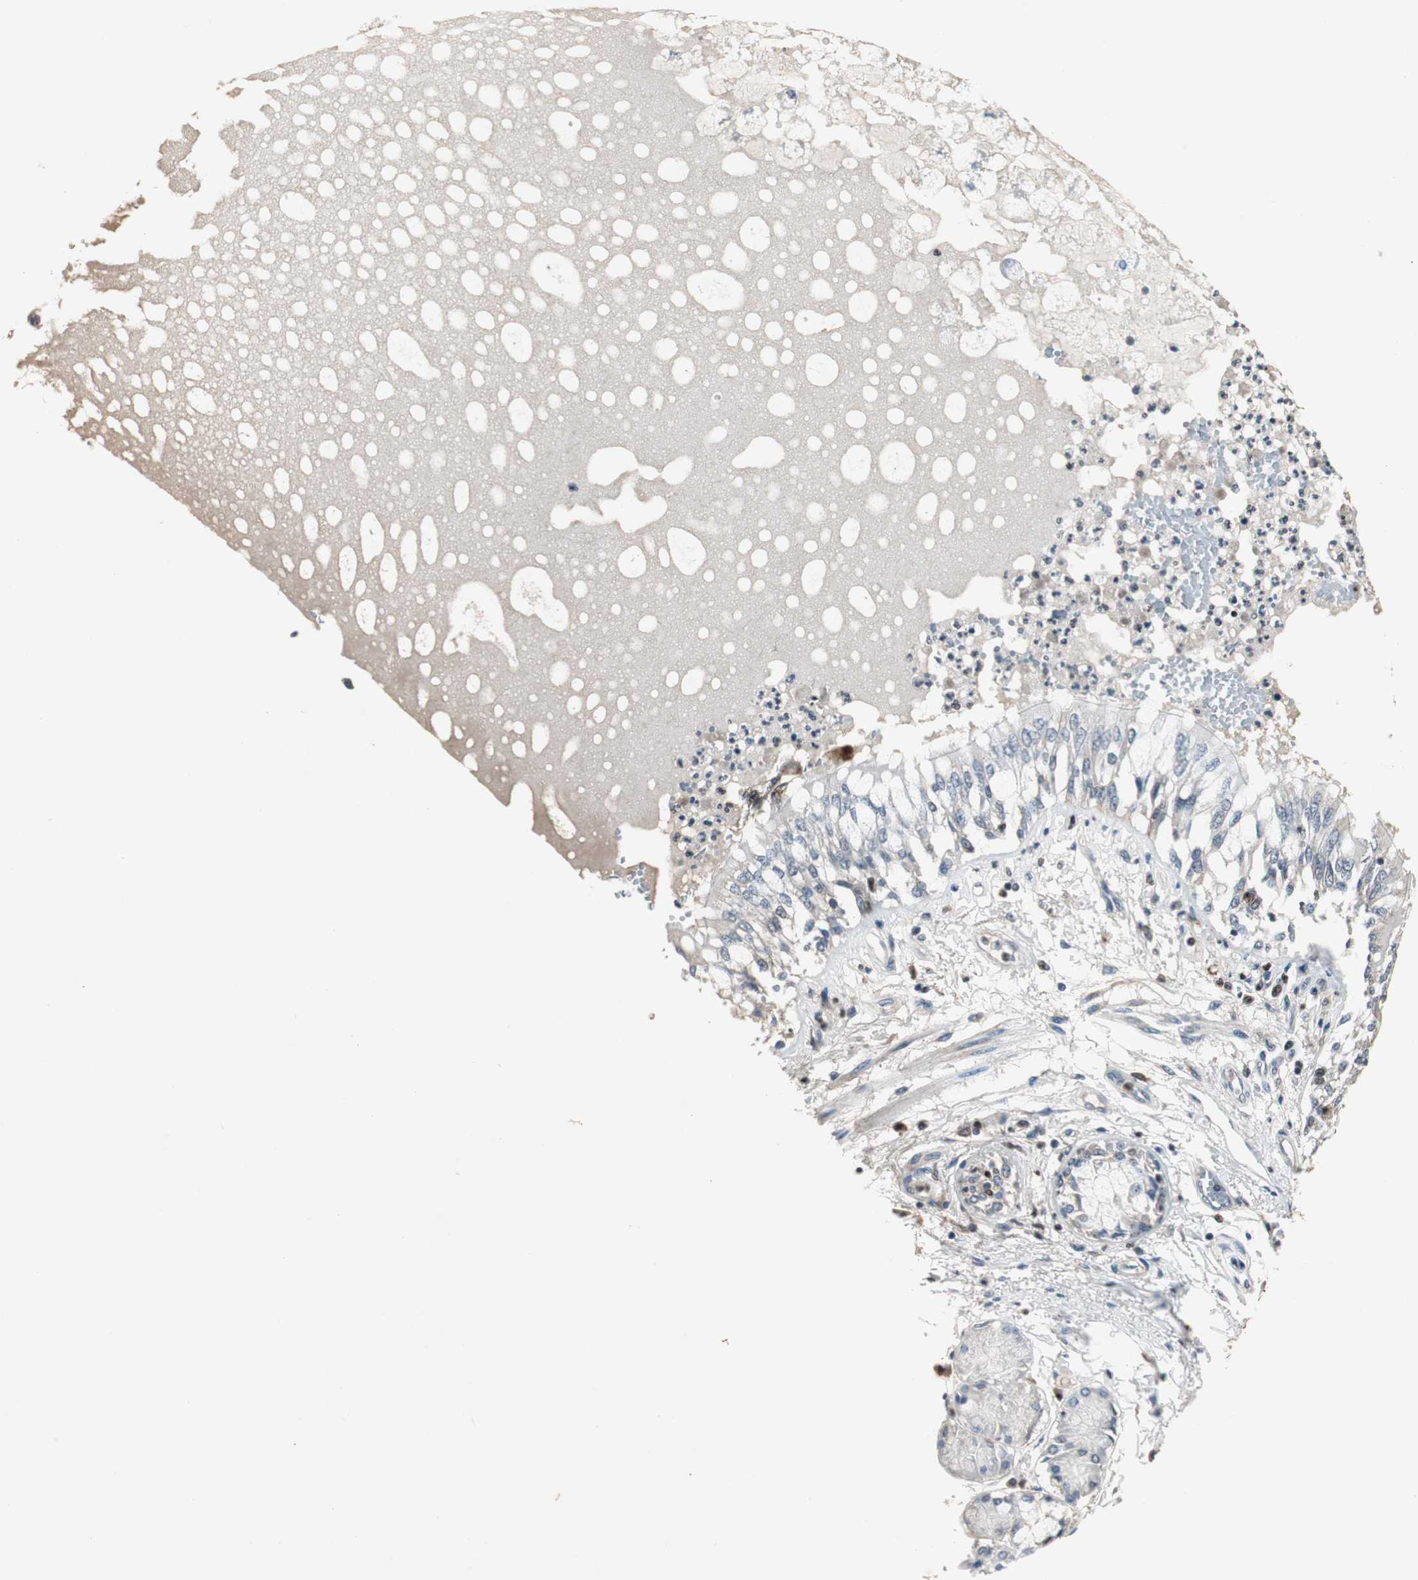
{"staining": {"intensity": "weak", "quantity": "<25%", "location": "cytoplasmic/membranous"}, "tissue": "bronchus", "cell_type": "Respiratory epithelial cells", "image_type": "normal", "snomed": [{"axis": "morphology", "description": "Normal tissue, NOS"}, {"axis": "topography", "description": "Cartilage tissue"}, {"axis": "topography", "description": "Bronchus"}, {"axis": "topography", "description": "Lung"}], "caption": "This micrograph is of unremarkable bronchus stained with IHC to label a protein in brown with the nuclei are counter-stained blue. There is no staining in respiratory epithelial cells. (DAB immunohistochemistry, high magnification).", "gene": "FEN1", "patient": {"sex": "female", "age": 49}}